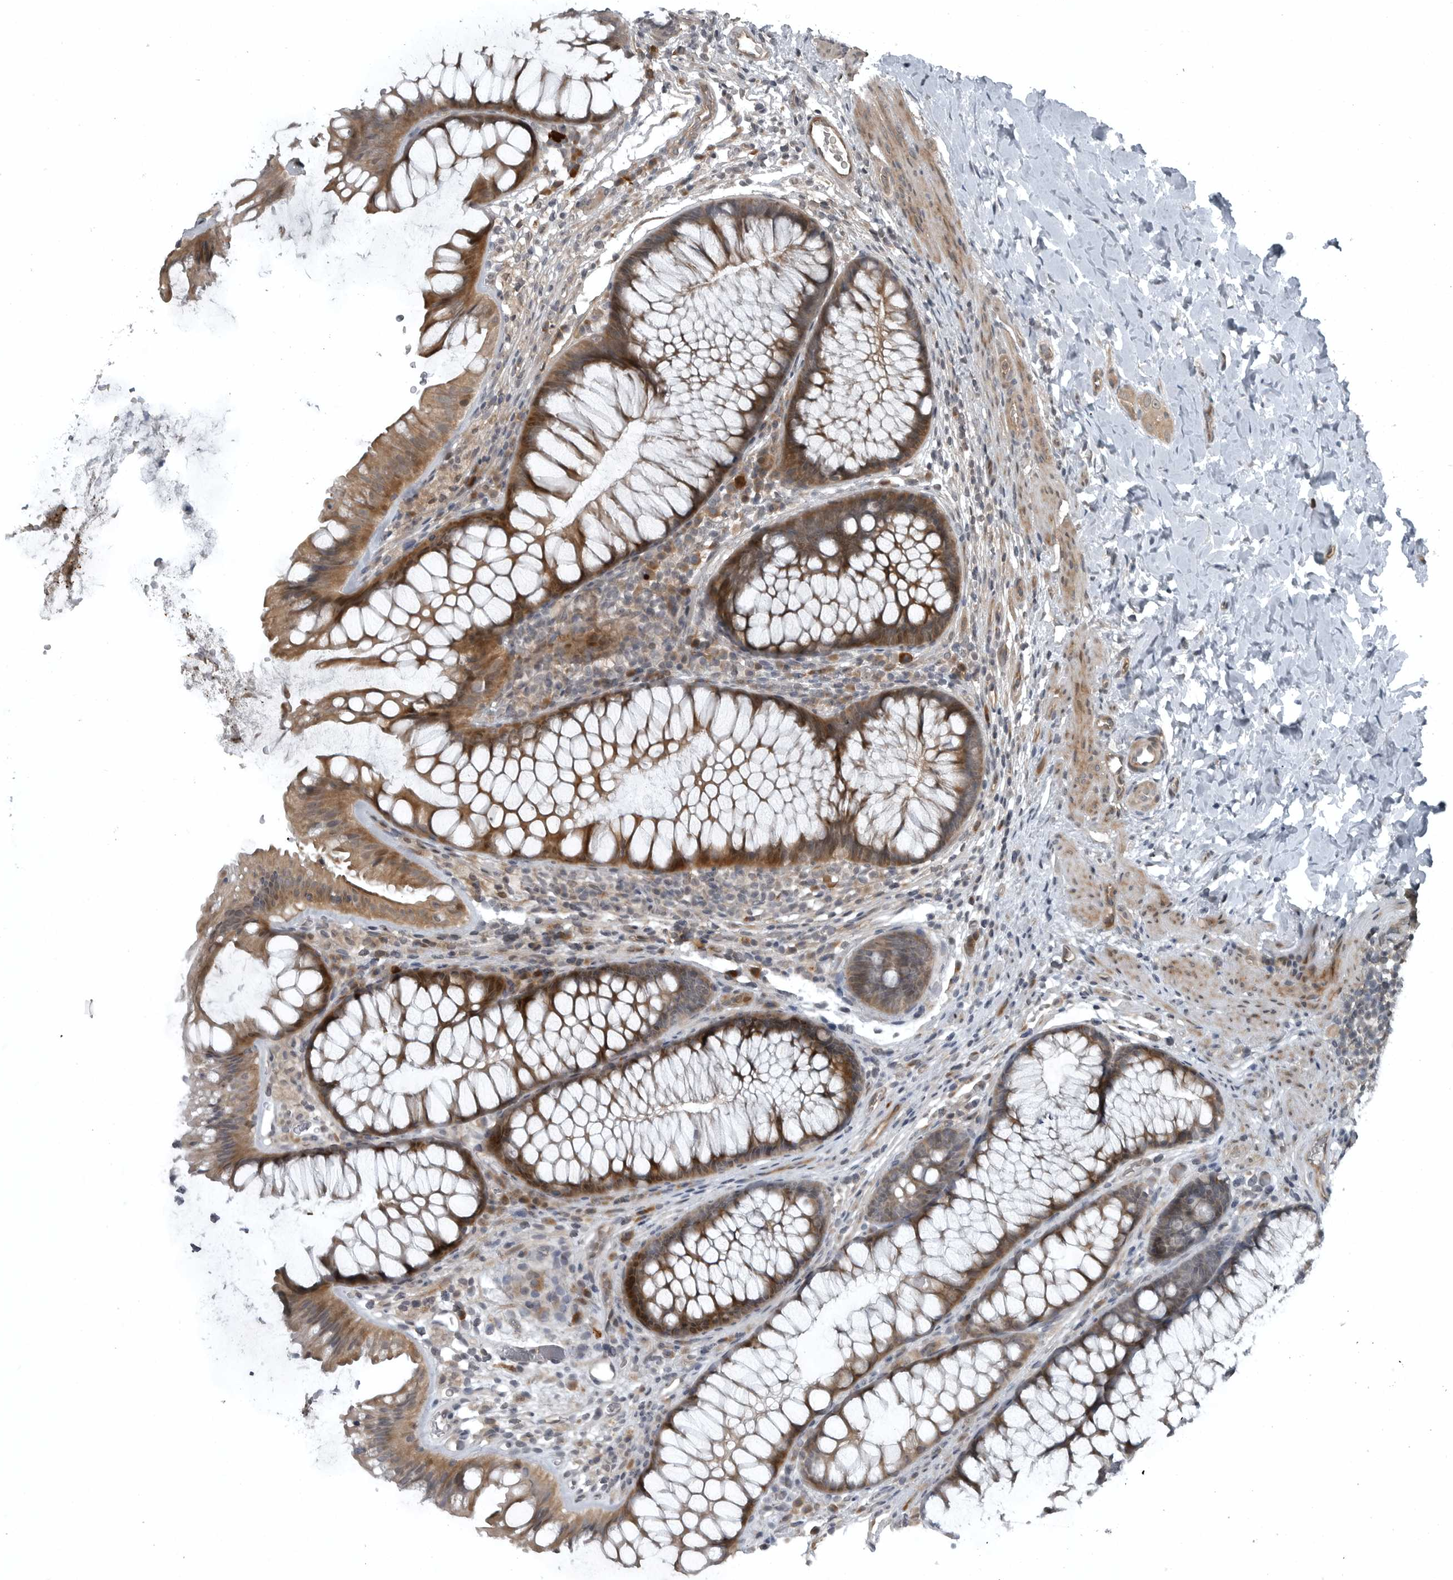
{"staining": {"intensity": "negative", "quantity": "none", "location": "none"}, "tissue": "colon", "cell_type": "Endothelial cells", "image_type": "normal", "snomed": [{"axis": "morphology", "description": "Normal tissue, NOS"}, {"axis": "topography", "description": "Colon"}], "caption": "DAB (3,3'-diaminobenzidine) immunohistochemical staining of normal human colon displays no significant staining in endothelial cells.", "gene": "GAK", "patient": {"sex": "female", "age": 62}}